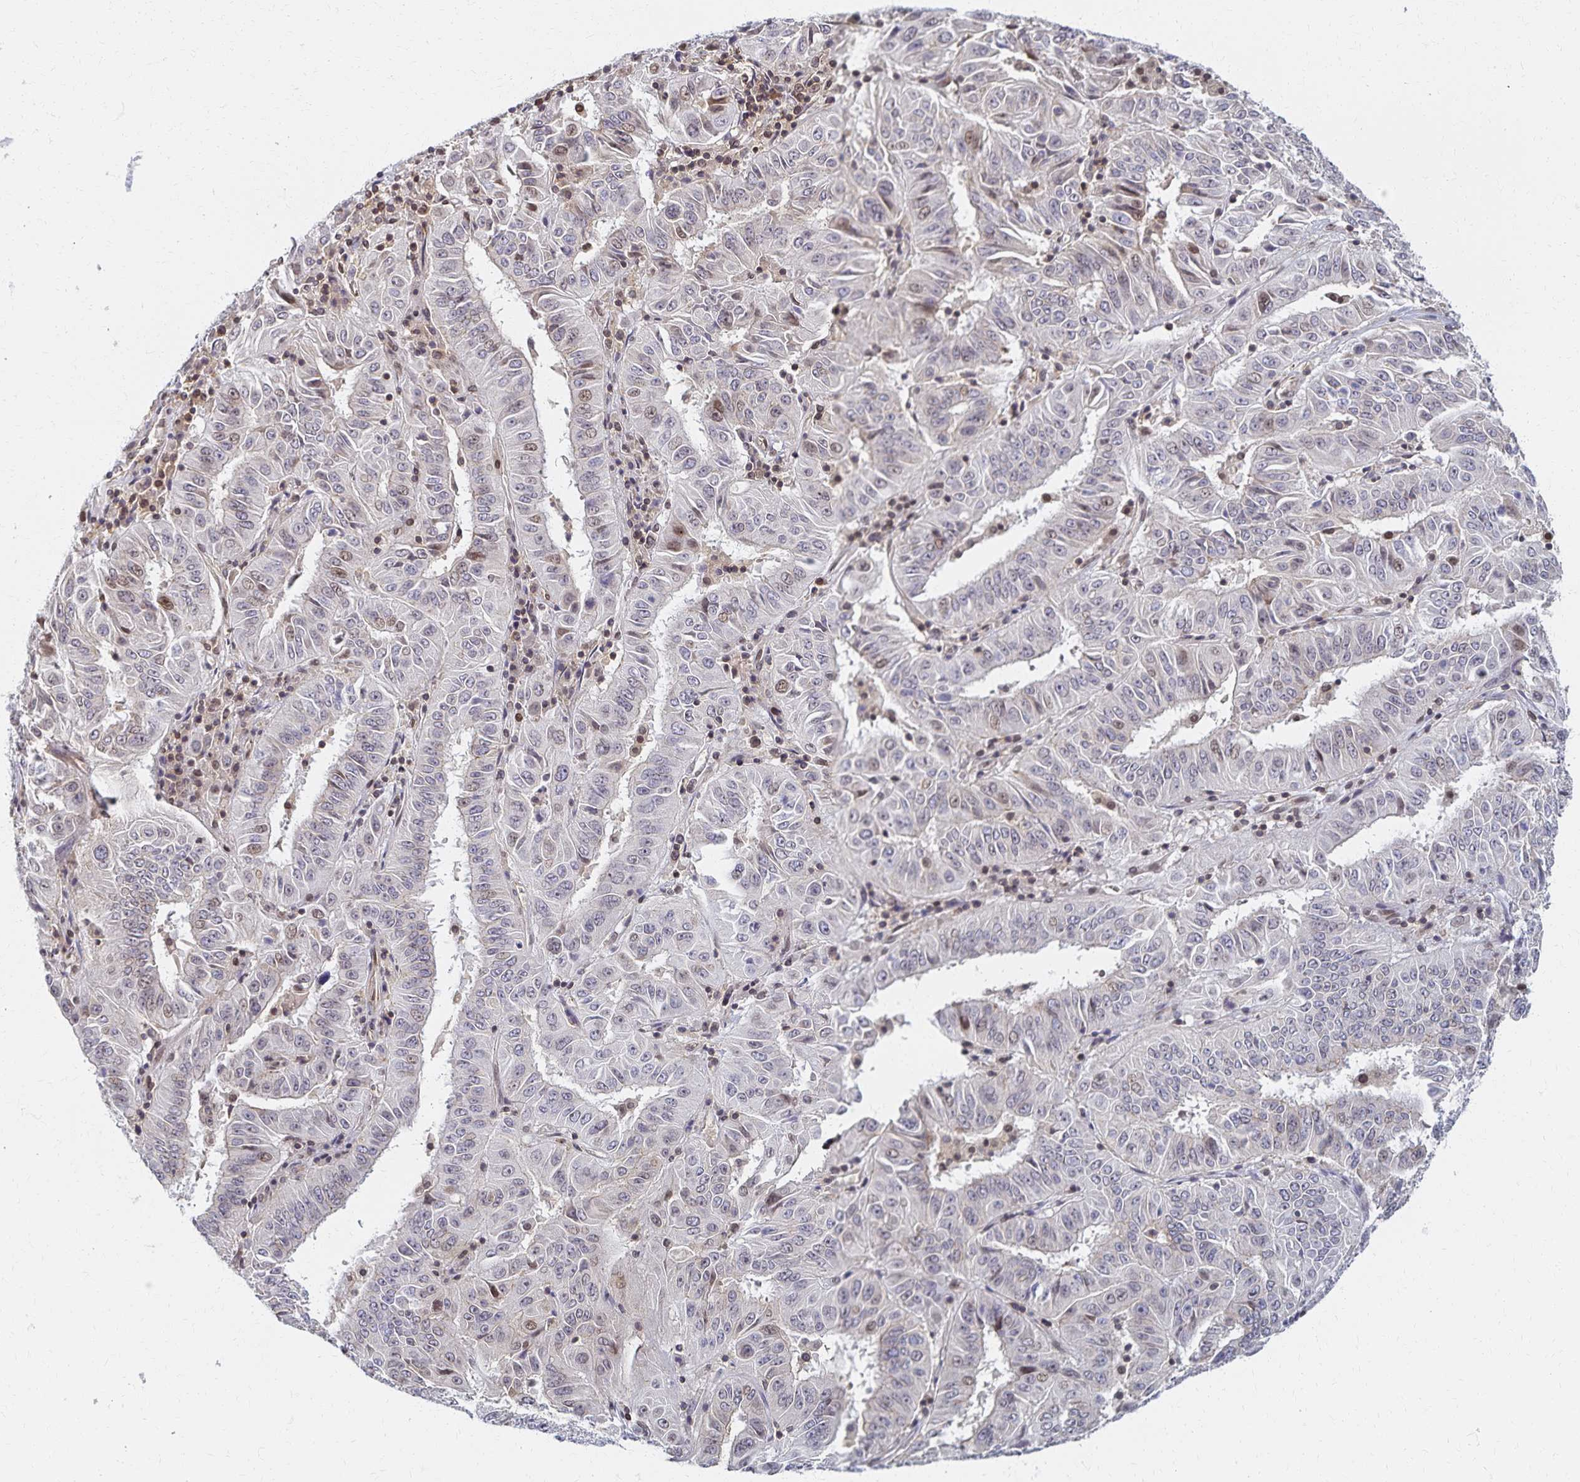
{"staining": {"intensity": "negative", "quantity": "none", "location": "none"}, "tissue": "pancreatic cancer", "cell_type": "Tumor cells", "image_type": "cancer", "snomed": [{"axis": "morphology", "description": "Adenocarcinoma, NOS"}, {"axis": "topography", "description": "Pancreas"}], "caption": "Human pancreatic adenocarcinoma stained for a protein using IHC shows no expression in tumor cells.", "gene": "RAB9B", "patient": {"sex": "male", "age": 63}}